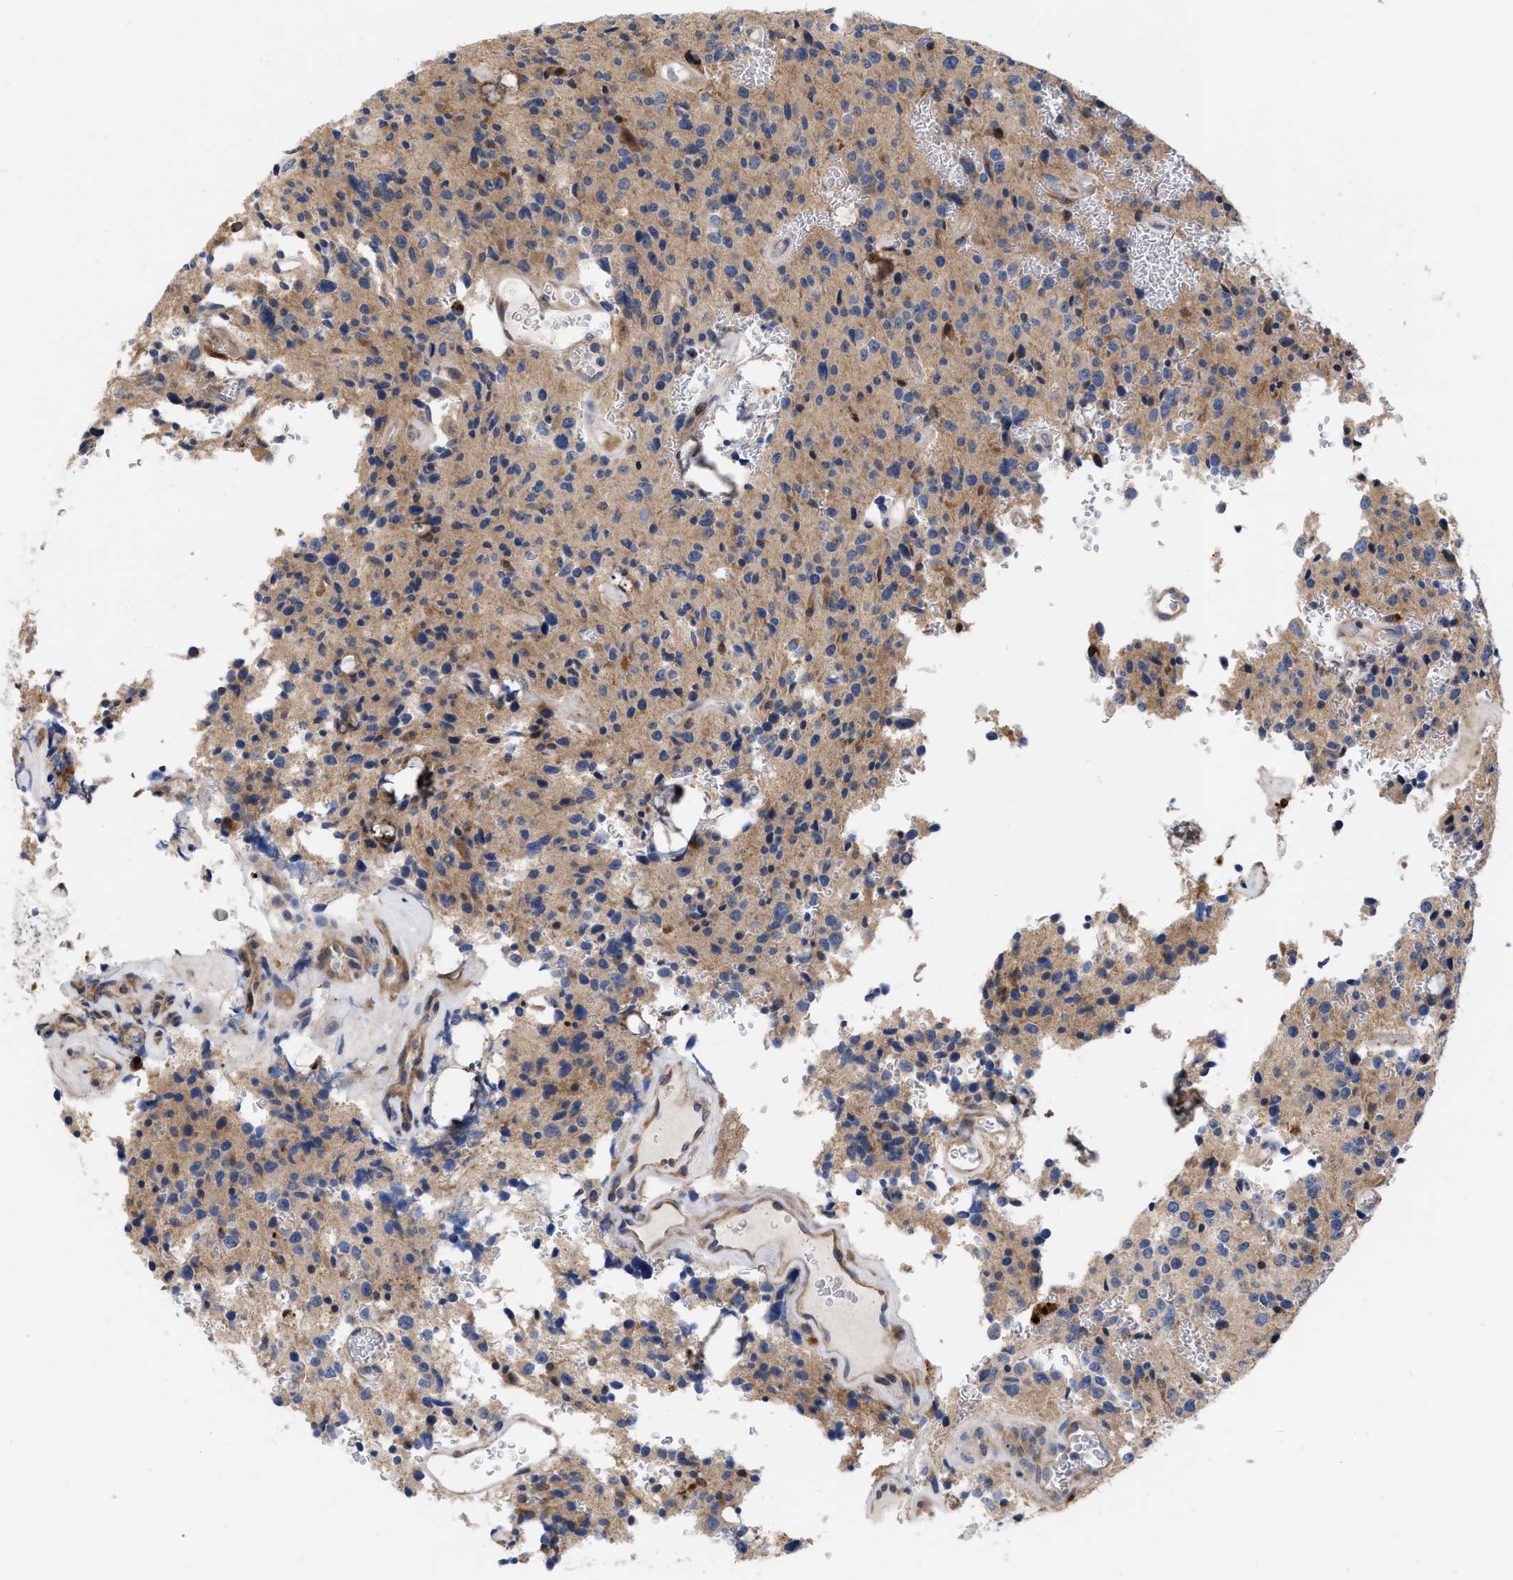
{"staining": {"intensity": "weak", "quantity": "<25%", "location": "cytoplasmic/membranous"}, "tissue": "glioma", "cell_type": "Tumor cells", "image_type": "cancer", "snomed": [{"axis": "morphology", "description": "Glioma, malignant, Low grade"}, {"axis": "topography", "description": "Brain"}], "caption": "A histopathology image of low-grade glioma (malignant) stained for a protein demonstrates no brown staining in tumor cells. (Brightfield microscopy of DAB (3,3'-diaminobenzidine) immunohistochemistry (IHC) at high magnification).", "gene": "MLST8", "patient": {"sex": "male", "age": 58}}